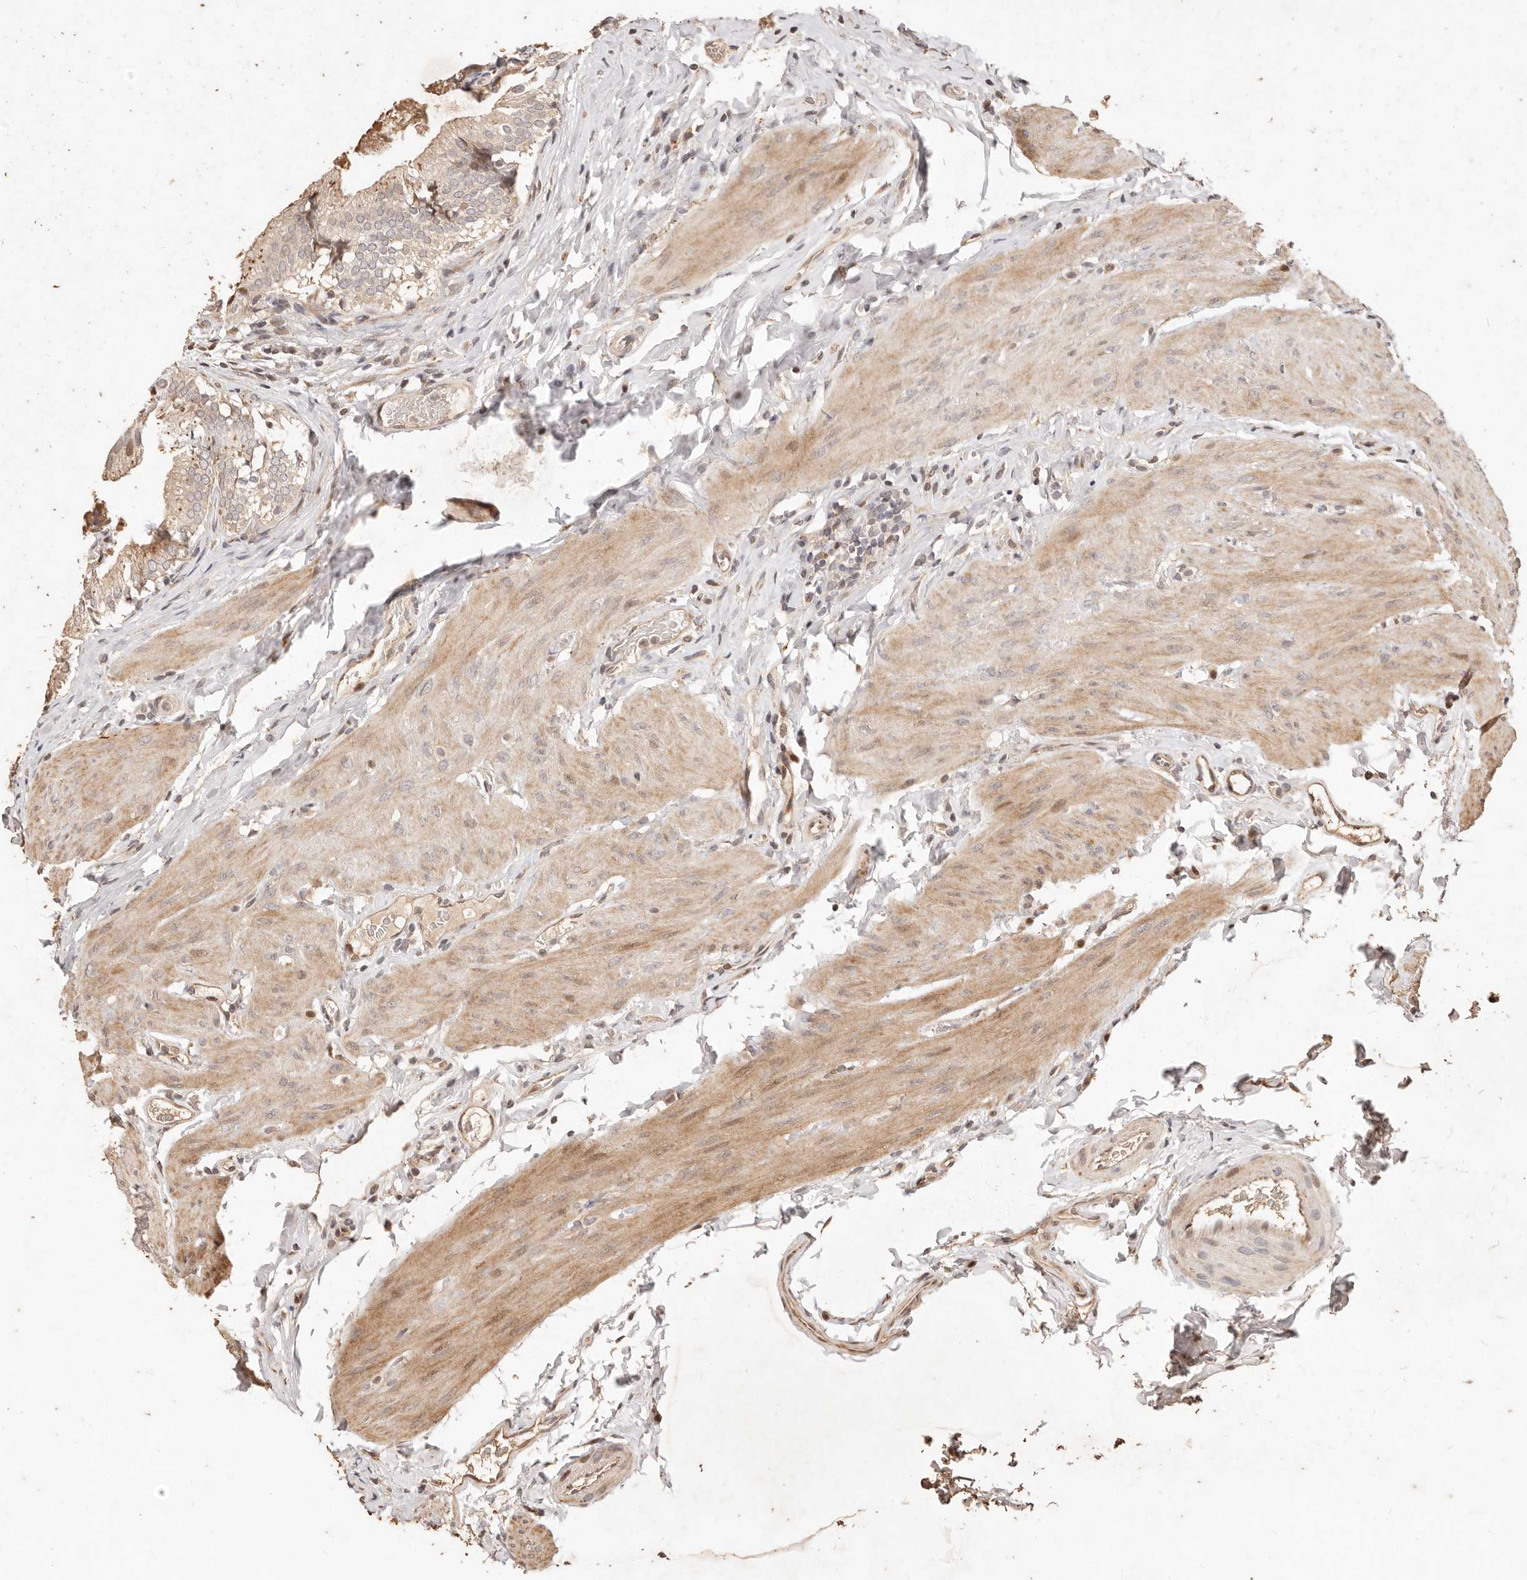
{"staining": {"intensity": "moderate", "quantity": ">75%", "location": "cytoplasmic/membranous"}, "tissue": "gallbladder", "cell_type": "Glandular cells", "image_type": "normal", "snomed": [{"axis": "morphology", "description": "Normal tissue, NOS"}, {"axis": "topography", "description": "Gallbladder"}], "caption": "The image shows staining of benign gallbladder, revealing moderate cytoplasmic/membranous protein expression (brown color) within glandular cells.", "gene": "KIF9", "patient": {"sex": "female", "age": 30}}